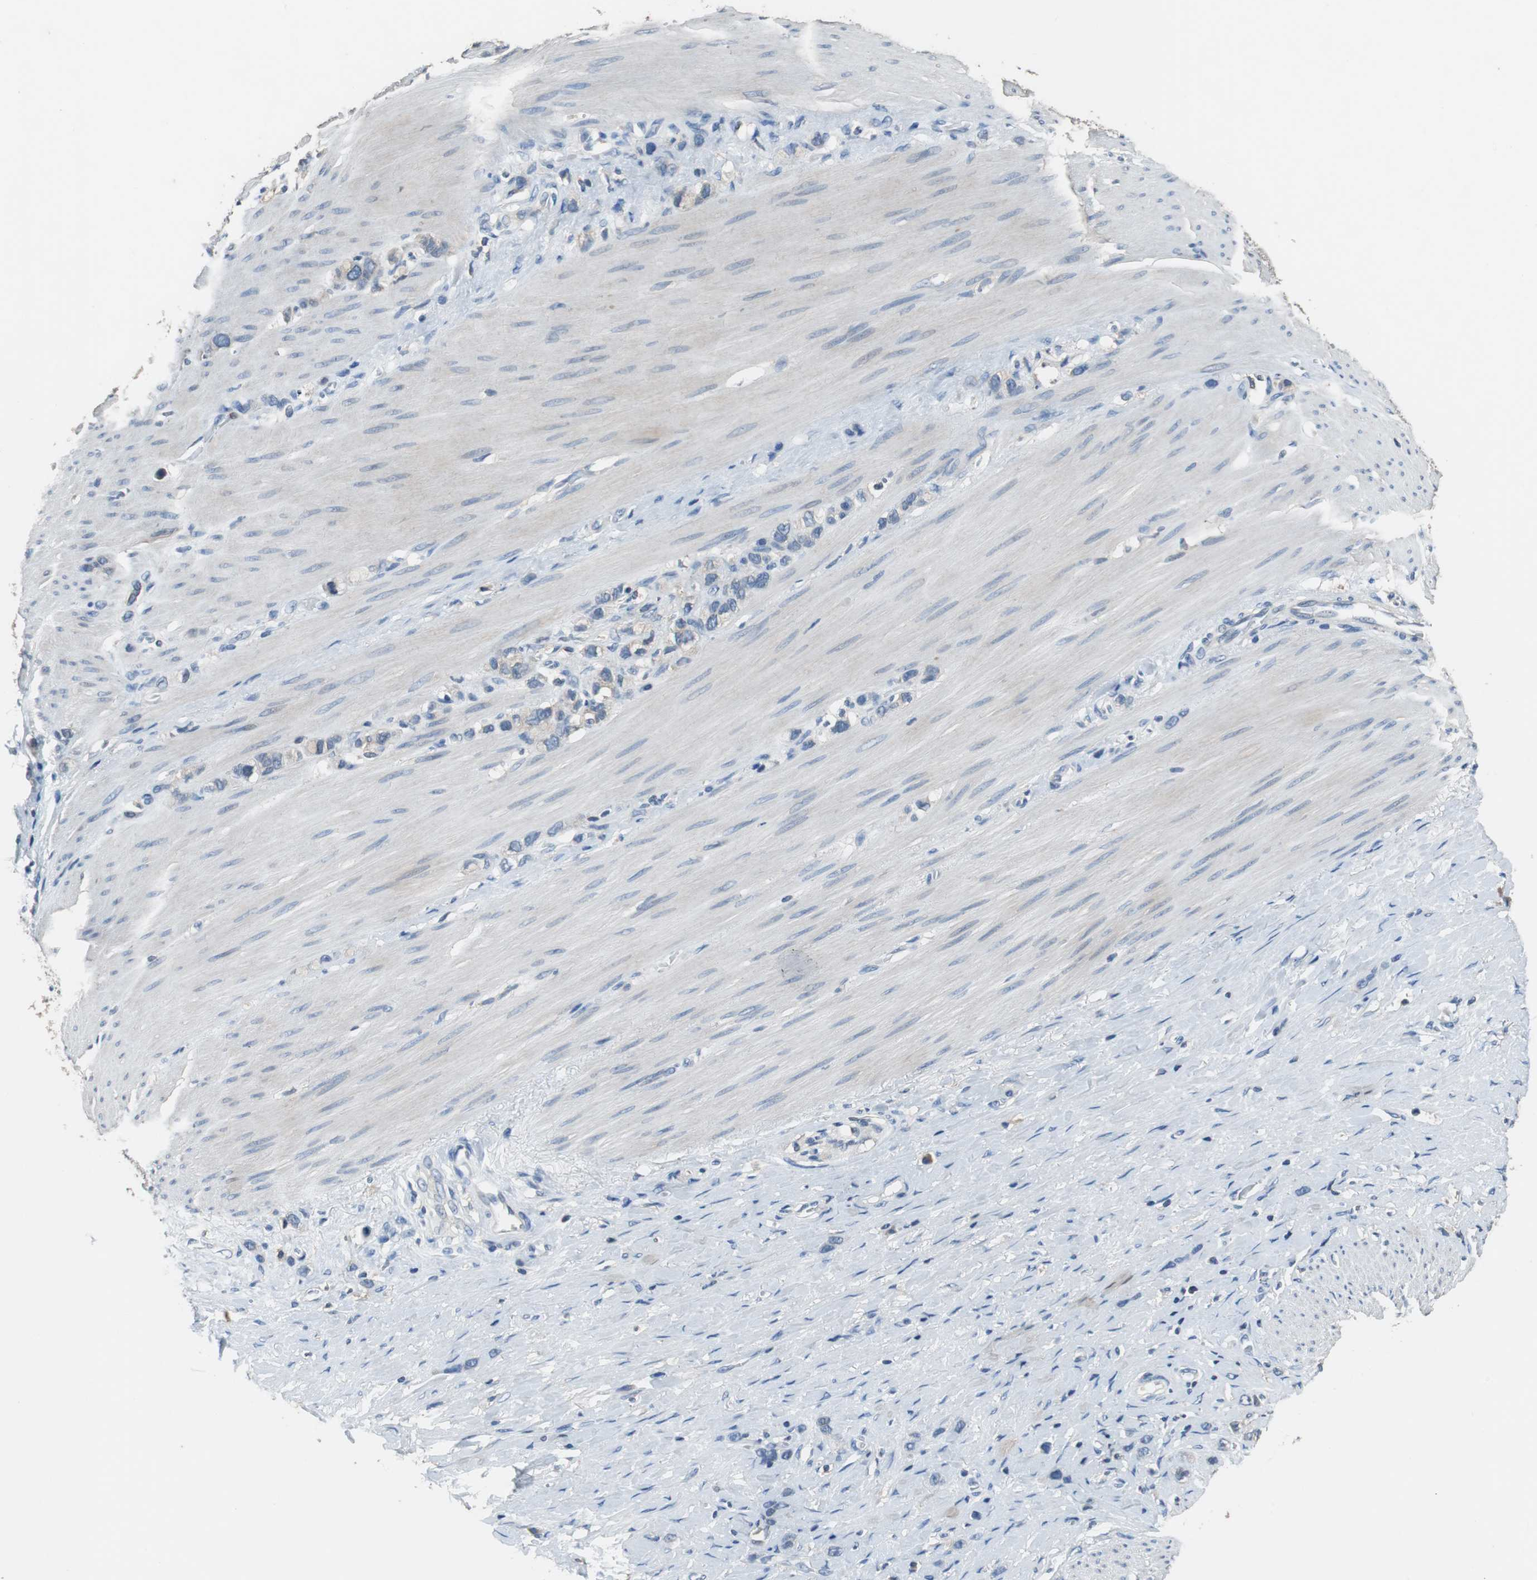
{"staining": {"intensity": "weak", "quantity": "<25%", "location": "cytoplasmic/membranous"}, "tissue": "stomach cancer", "cell_type": "Tumor cells", "image_type": "cancer", "snomed": [{"axis": "morphology", "description": "Normal tissue, NOS"}, {"axis": "morphology", "description": "Adenocarcinoma, NOS"}, {"axis": "morphology", "description": "Adenocarcinoma, High grade"}, {"axis": "topography", "description": "Stomach, upper"}, {"axis": "topography", "description": "Stomach"}], "caption": "A photomicrograph of human high-grade adenocarcinoma (stomach) is negative for staining in tumor cells. Nuclei are stained in blue.", "gene": "PRKCA", "patient": {"sex": "female", "age": 65}}